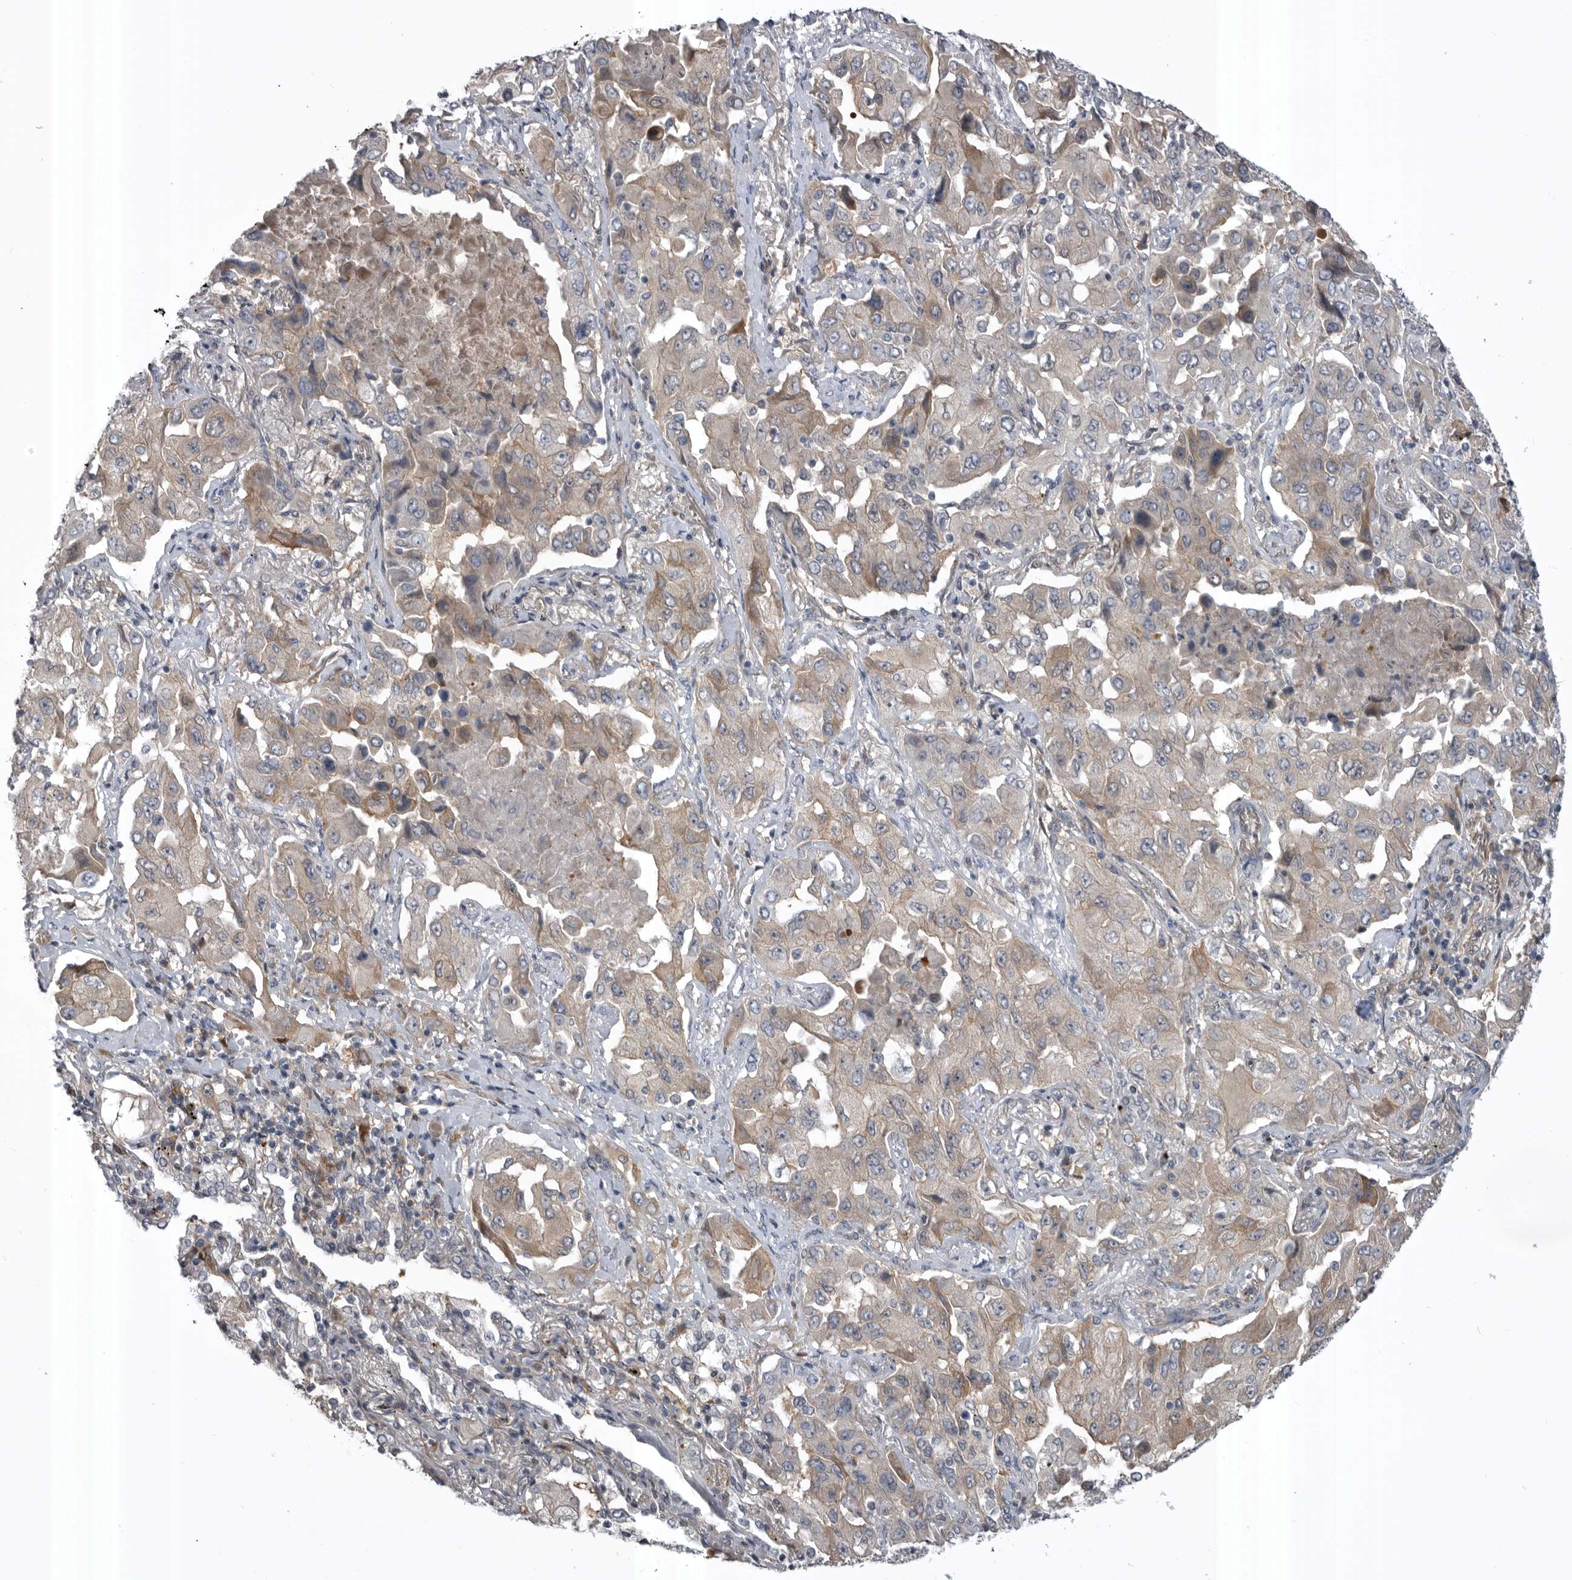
{"staining": {"intensity": "weak", "quantity": "25%-75%", "location": "cytoplasmic/membranous"}, "tissue": "lung cancer", "cell_type": "Tumor cells", "image_type": "cancer", "snomed": [{"axis": "morphology", "description": "Adenocarcinoma, NOS"}, {"axis": "topography", "description": "Lung"}], "caption": "Immunohistochemical staining of human adenocarcinoma (lung) exhibits low levels of weak cytoplasmic/membranous protein staining in approximately 25%-75% of tumor cells.", "gene": "RAB3GAP2", "patient": {"sex": "female", "age": 65}}